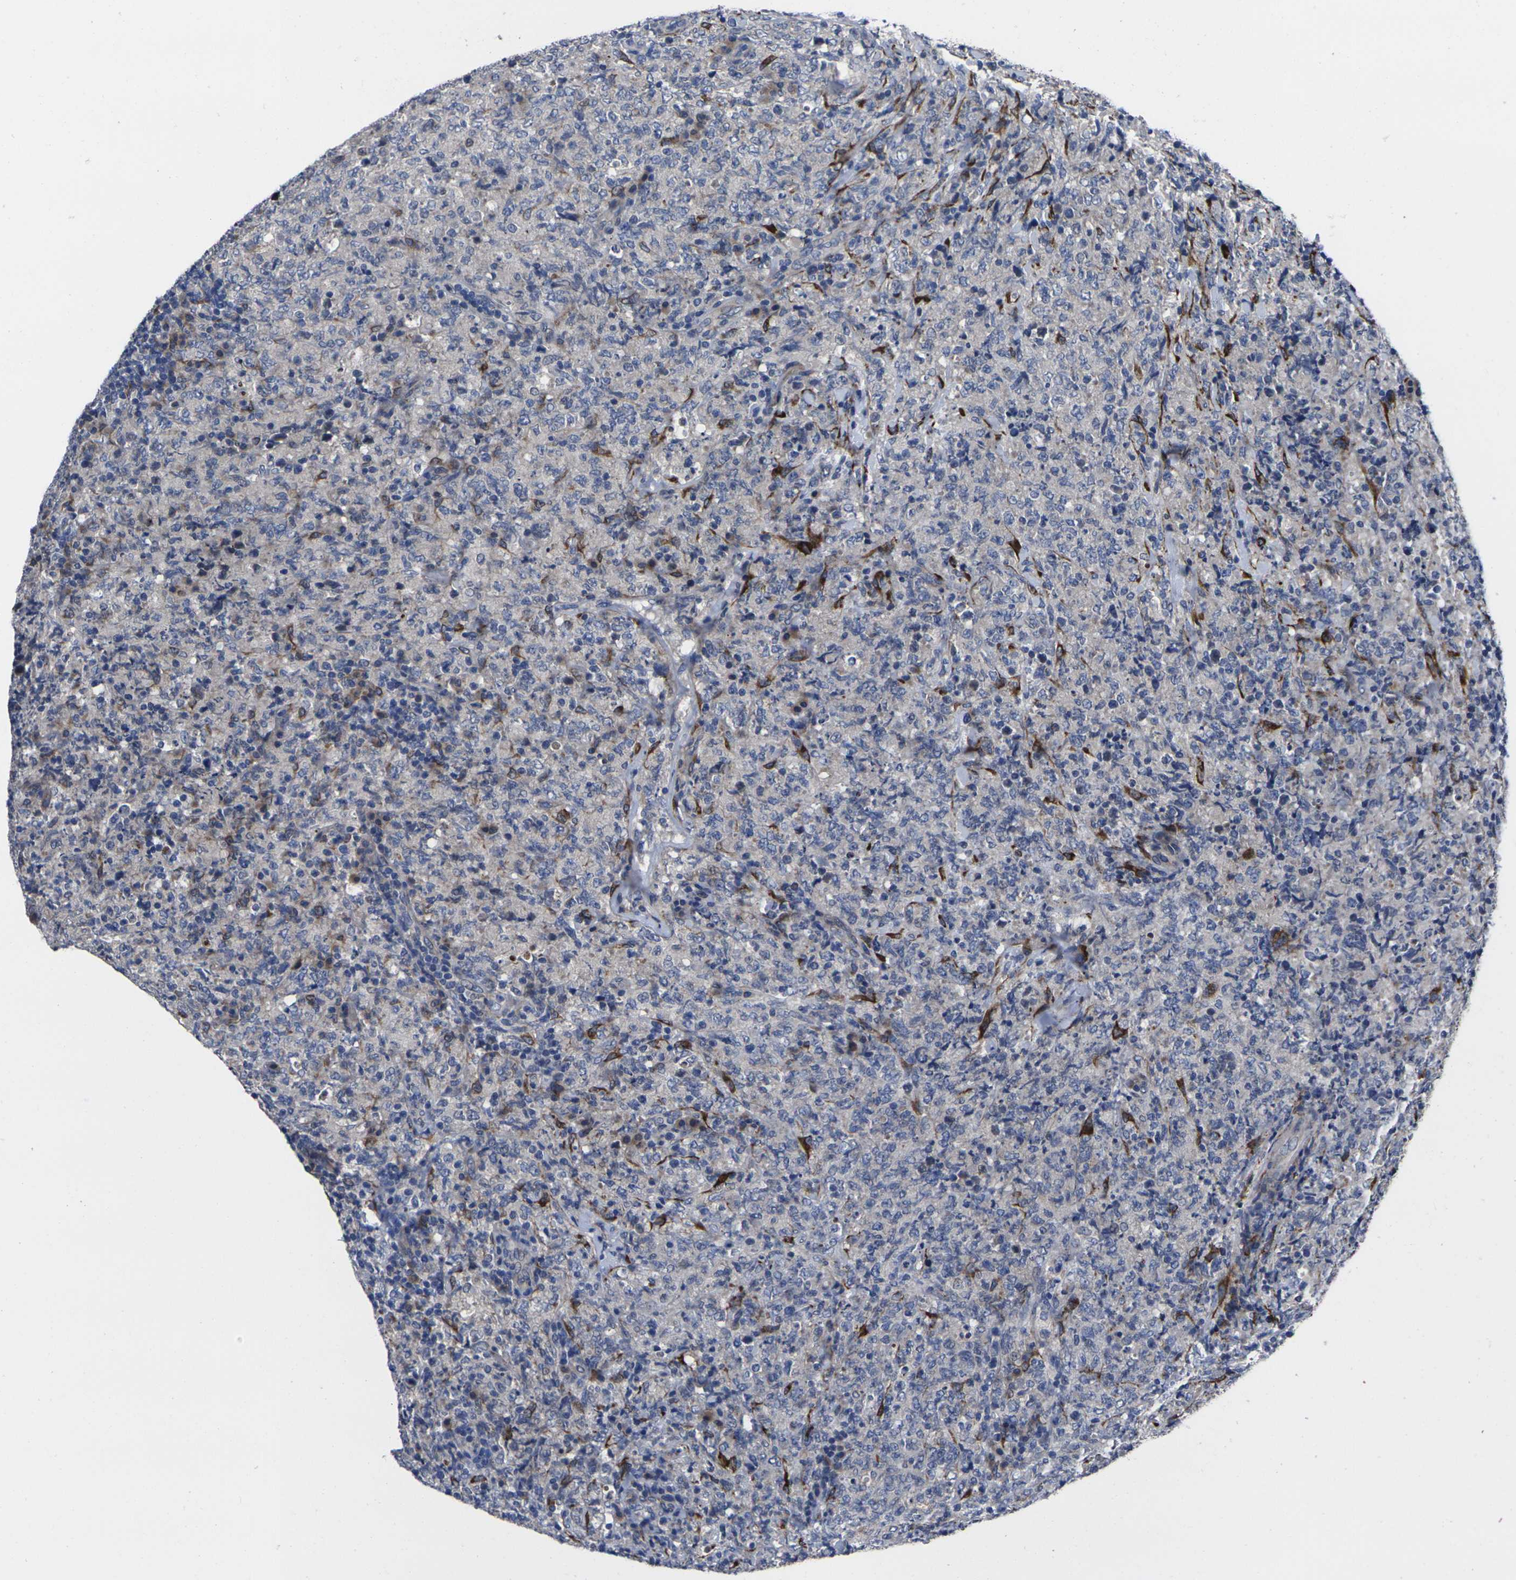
{"staining": {"intensity": "negative", "quantity": "none", "location": "none"}, "tissue": "lymphoma", "cell_type": "Tumor cells", "image_type": "cancer", "snomed": [{"axis": "morphology", "description": "Malignant lymphoma, non-Hodgkin's type, High grade"}, {"axis": "topography", "description": "Tonsil"}], "caption": "This is a image of immunohistochemistry (IHC) staining of high-grade malignant lymphoma, non-Hodgkin's type, which shows no expression in tumor cells. Nuclei are stained in blue.", "gene": "CYP2C8", "patient": {"sex": "female", "age": 36}}